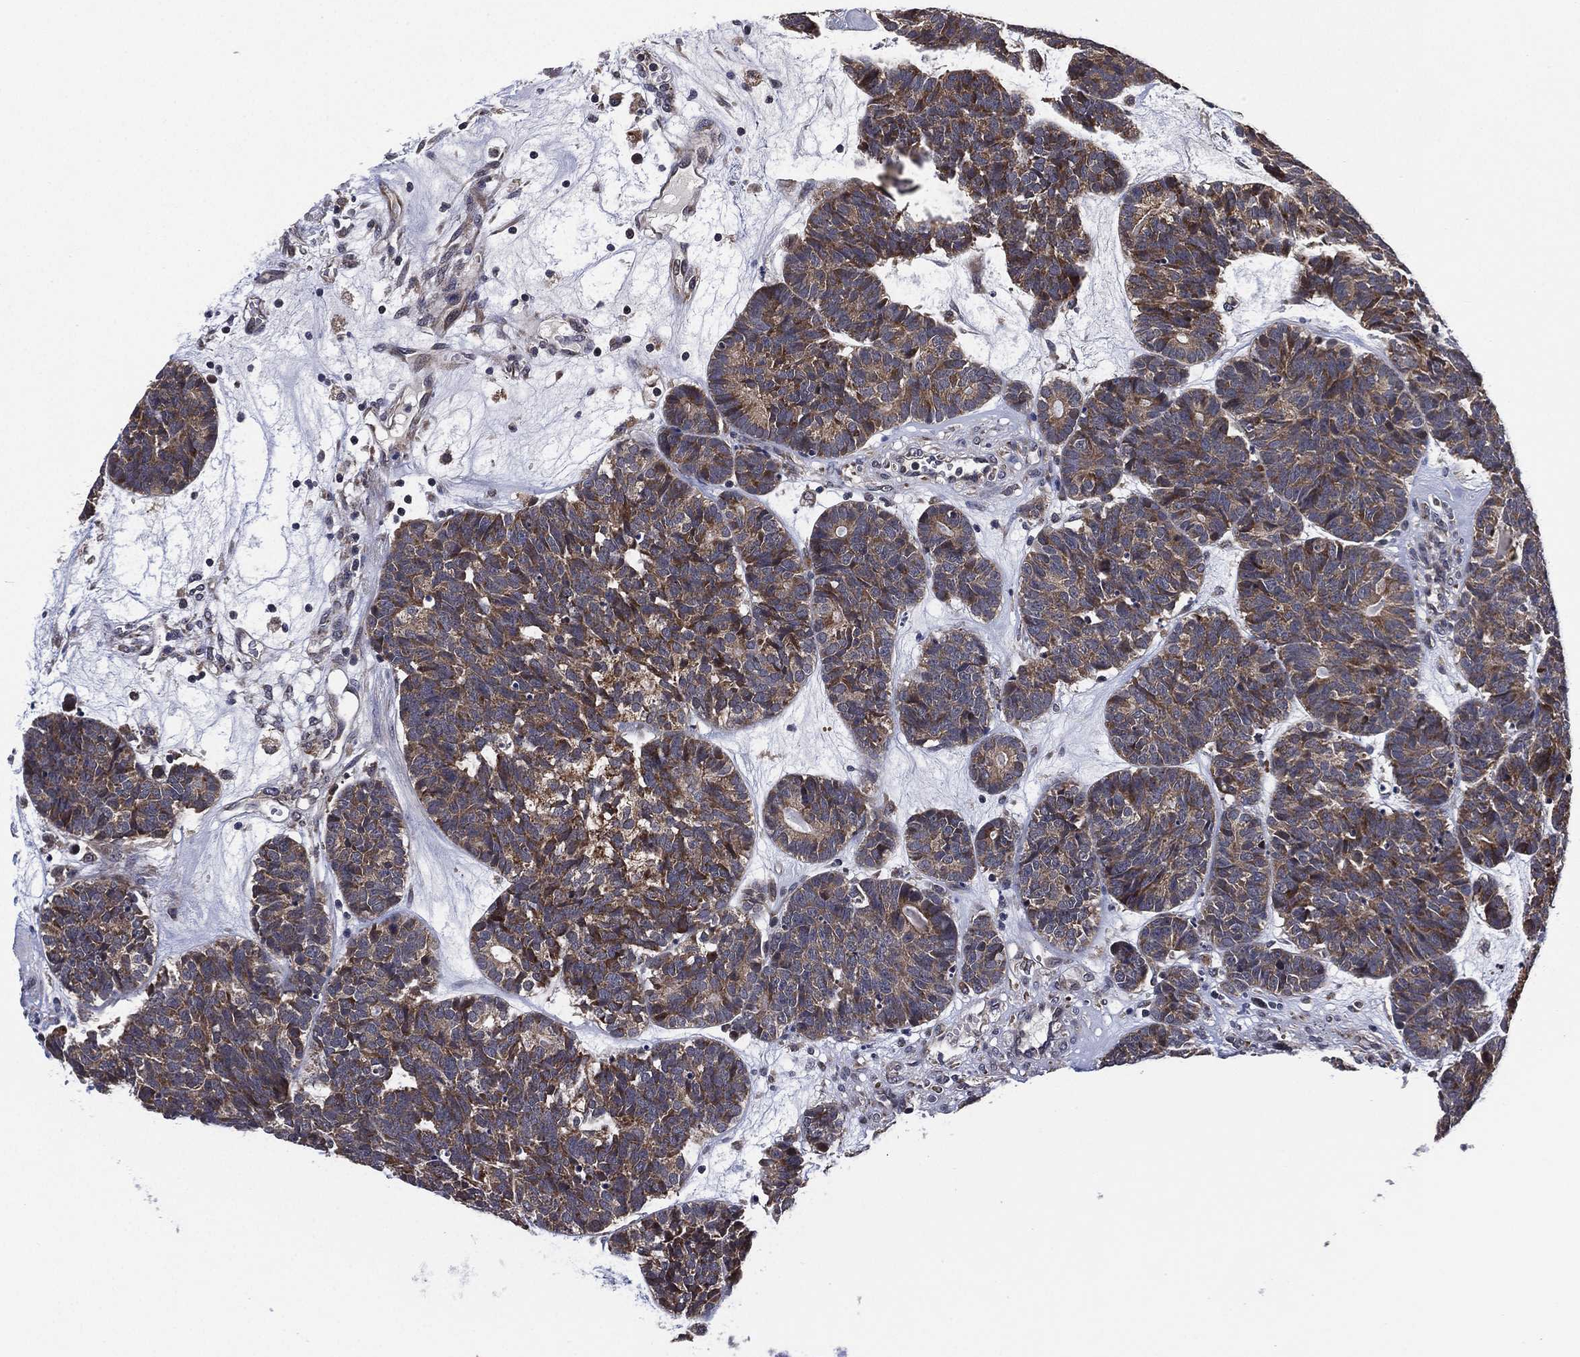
{"staining": {"intensity": "strong", "quantity": "<25%", "location": "cytoplasmic/membranous"}, "tissue": "head and neck cancer", "cell_type": "Tumor cells", "image_type": "cancer", "snomed": [{"axis": "morphology", "description": "Adenocarcinoma, NOS"}, {"axis": "topography", "description": "Head-Neck"}], "caption": "Tumor cells reveal medium levels of strong cytoplasmic/membranous expression in approximately <25% of cells in human head and neck cancer.", "gene": "SELENOO", "patient": {"sex": "female", "age": 81}}